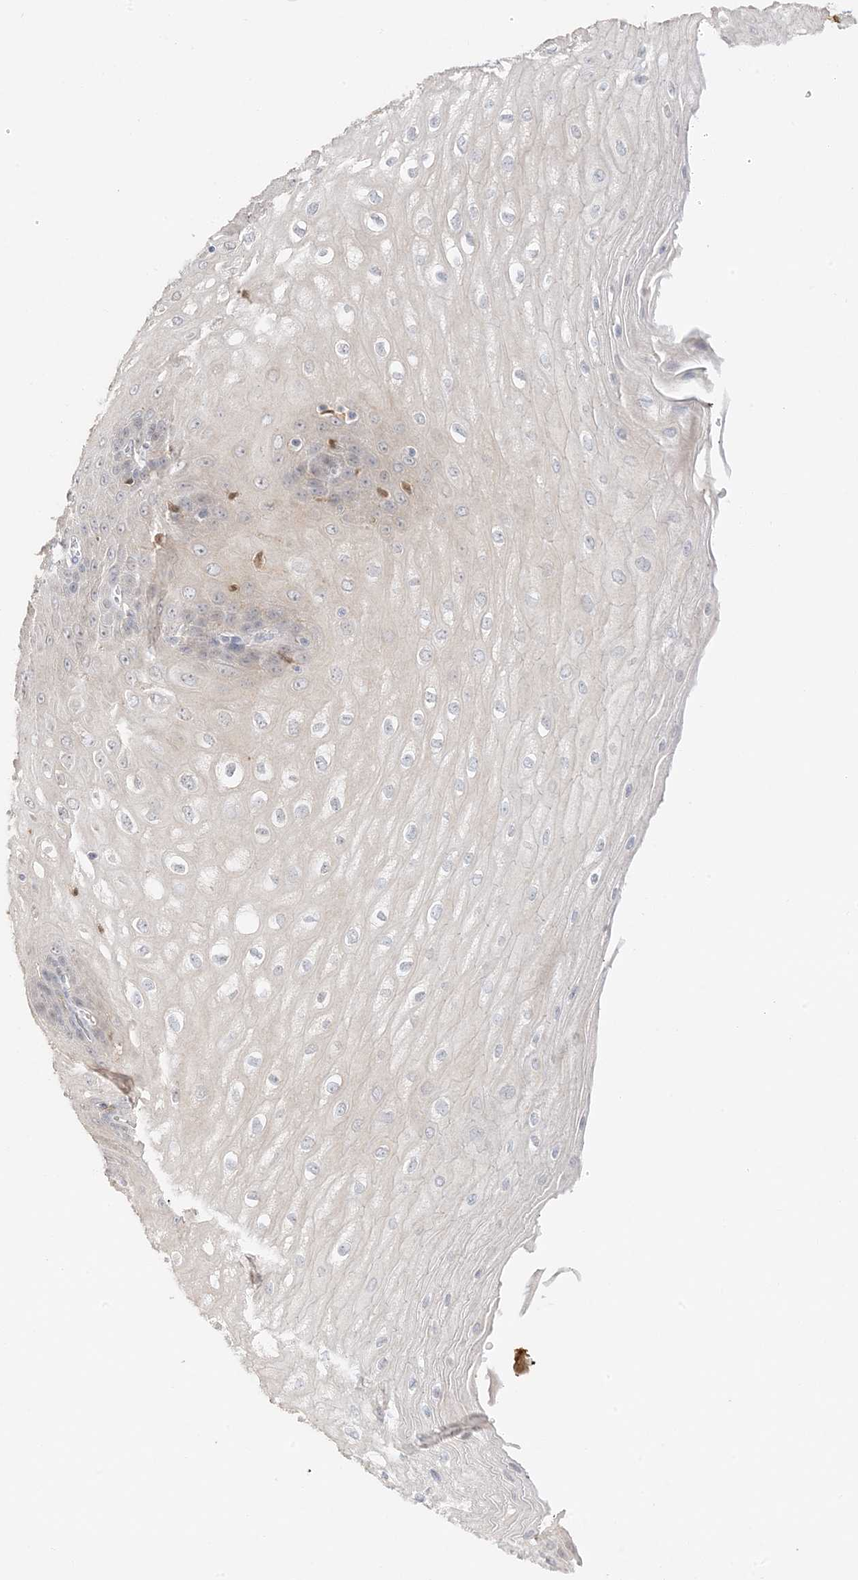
{"staining": {"intensity": "weak", "quantity": "<25%", "location": "cytoplasmic/membranous,nuclear"}, "tissue": "esophagus", "cell_type": "Squamous epithelial cells", "image_type": "normal", "snomed": [{"axis": "morphology", "description": "Normal tissue, NOS"}, {"axis": "topography", "description": "Esophagus"}], "caption": "There is no significant staining in squamous epithelial cells of esophagus. (DAB (3,3'-diaminobenzidine) immunohistochemistry visualized using brightfield microscopy, high magnification).", "gene": "GCA", "patient": {"sex": "male", "age": 60}}